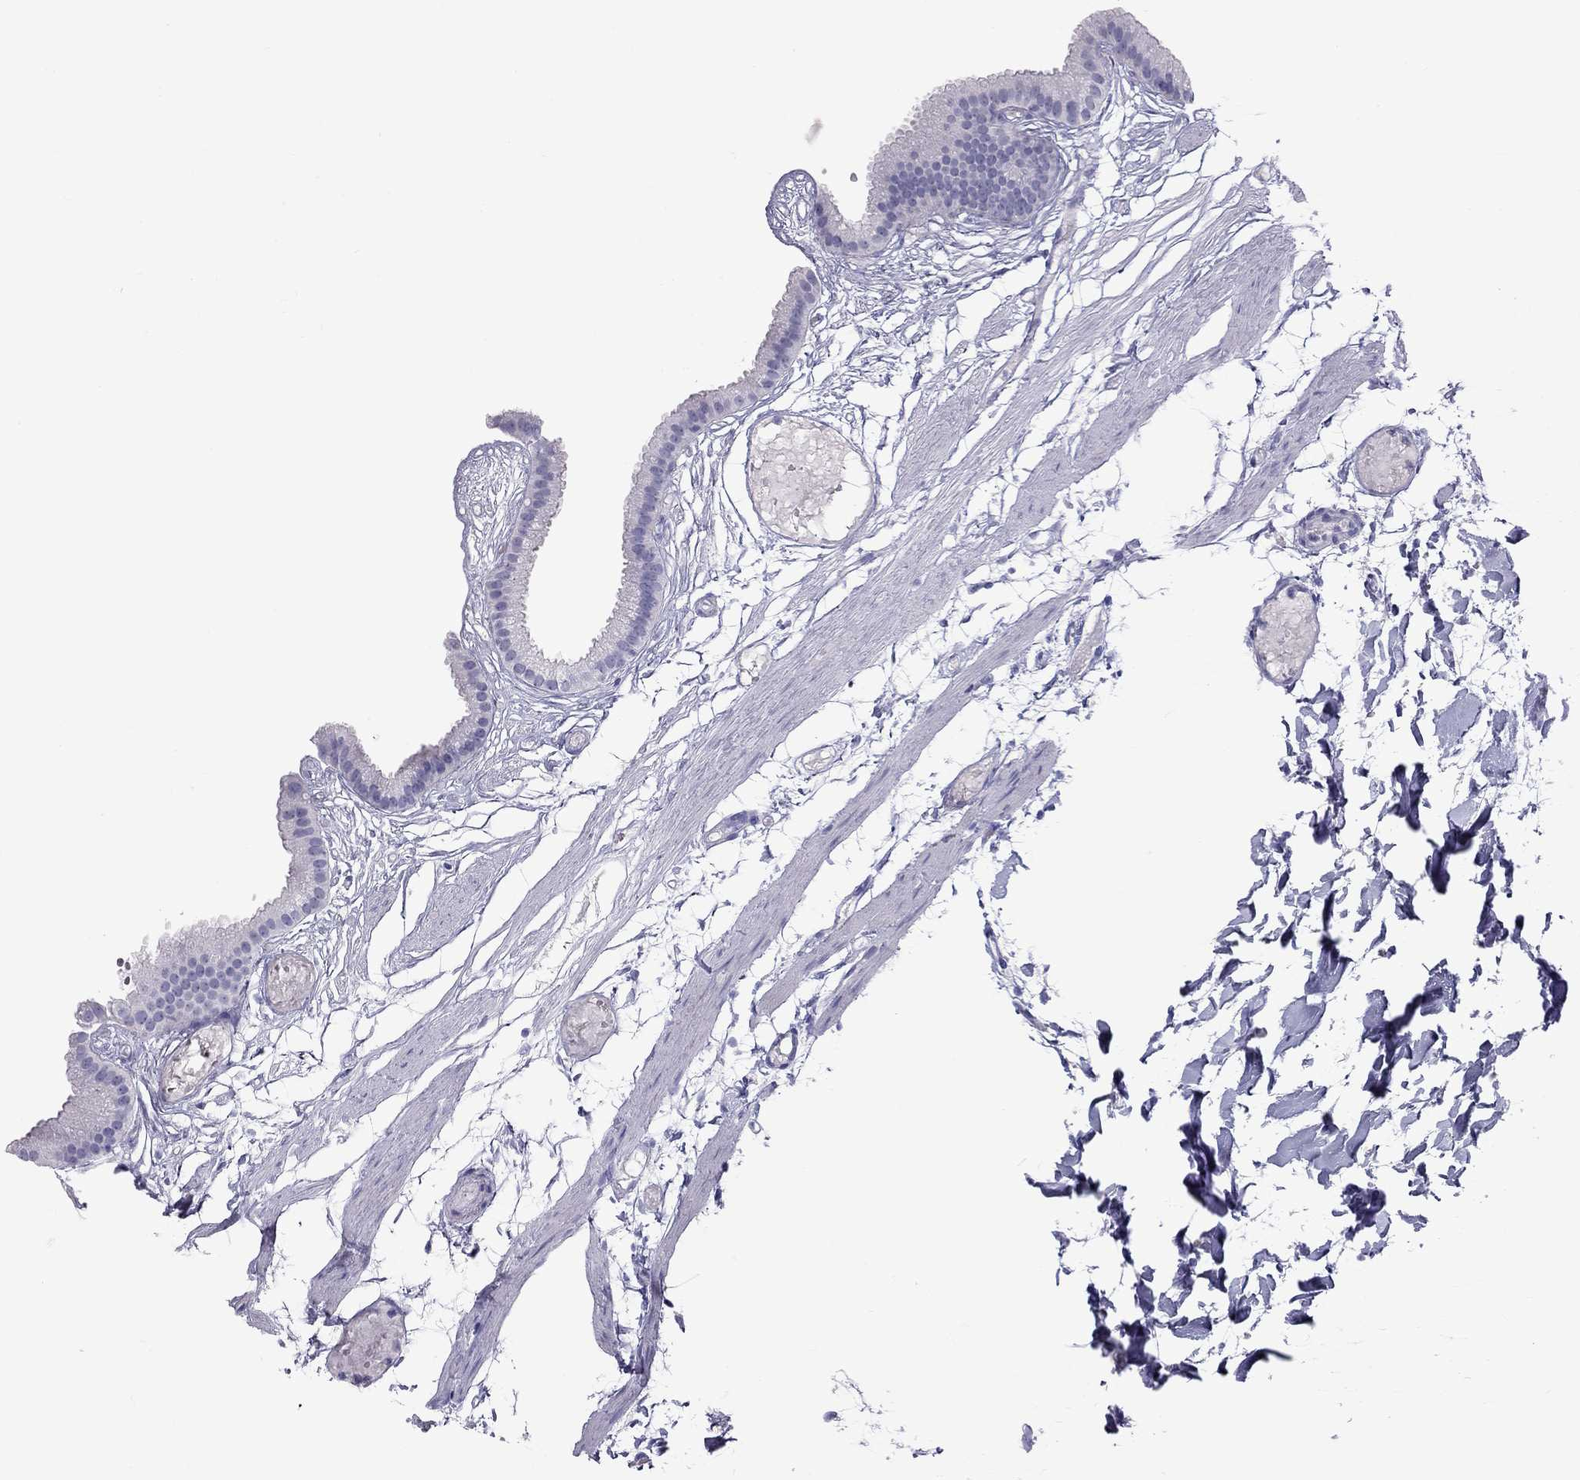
{"staining": {"intensity": "negative", "quantity": "none", "location": "none"}, "tissue": "gallbladder", "cell_type": "Glandular cells", "image_type": "normal", "snomed": [{"axis": "morphology", "description": "Normal tissue, NOS"}, {"axis": "topography", "description": "Gallbladder"}], "caption": "There is no significant staining in glandular cells of gallbladder. (DAB immunohistochemistry, high magnification).", "gene": "FSCN3", "patient": {"sex": "female", "age": 45}}